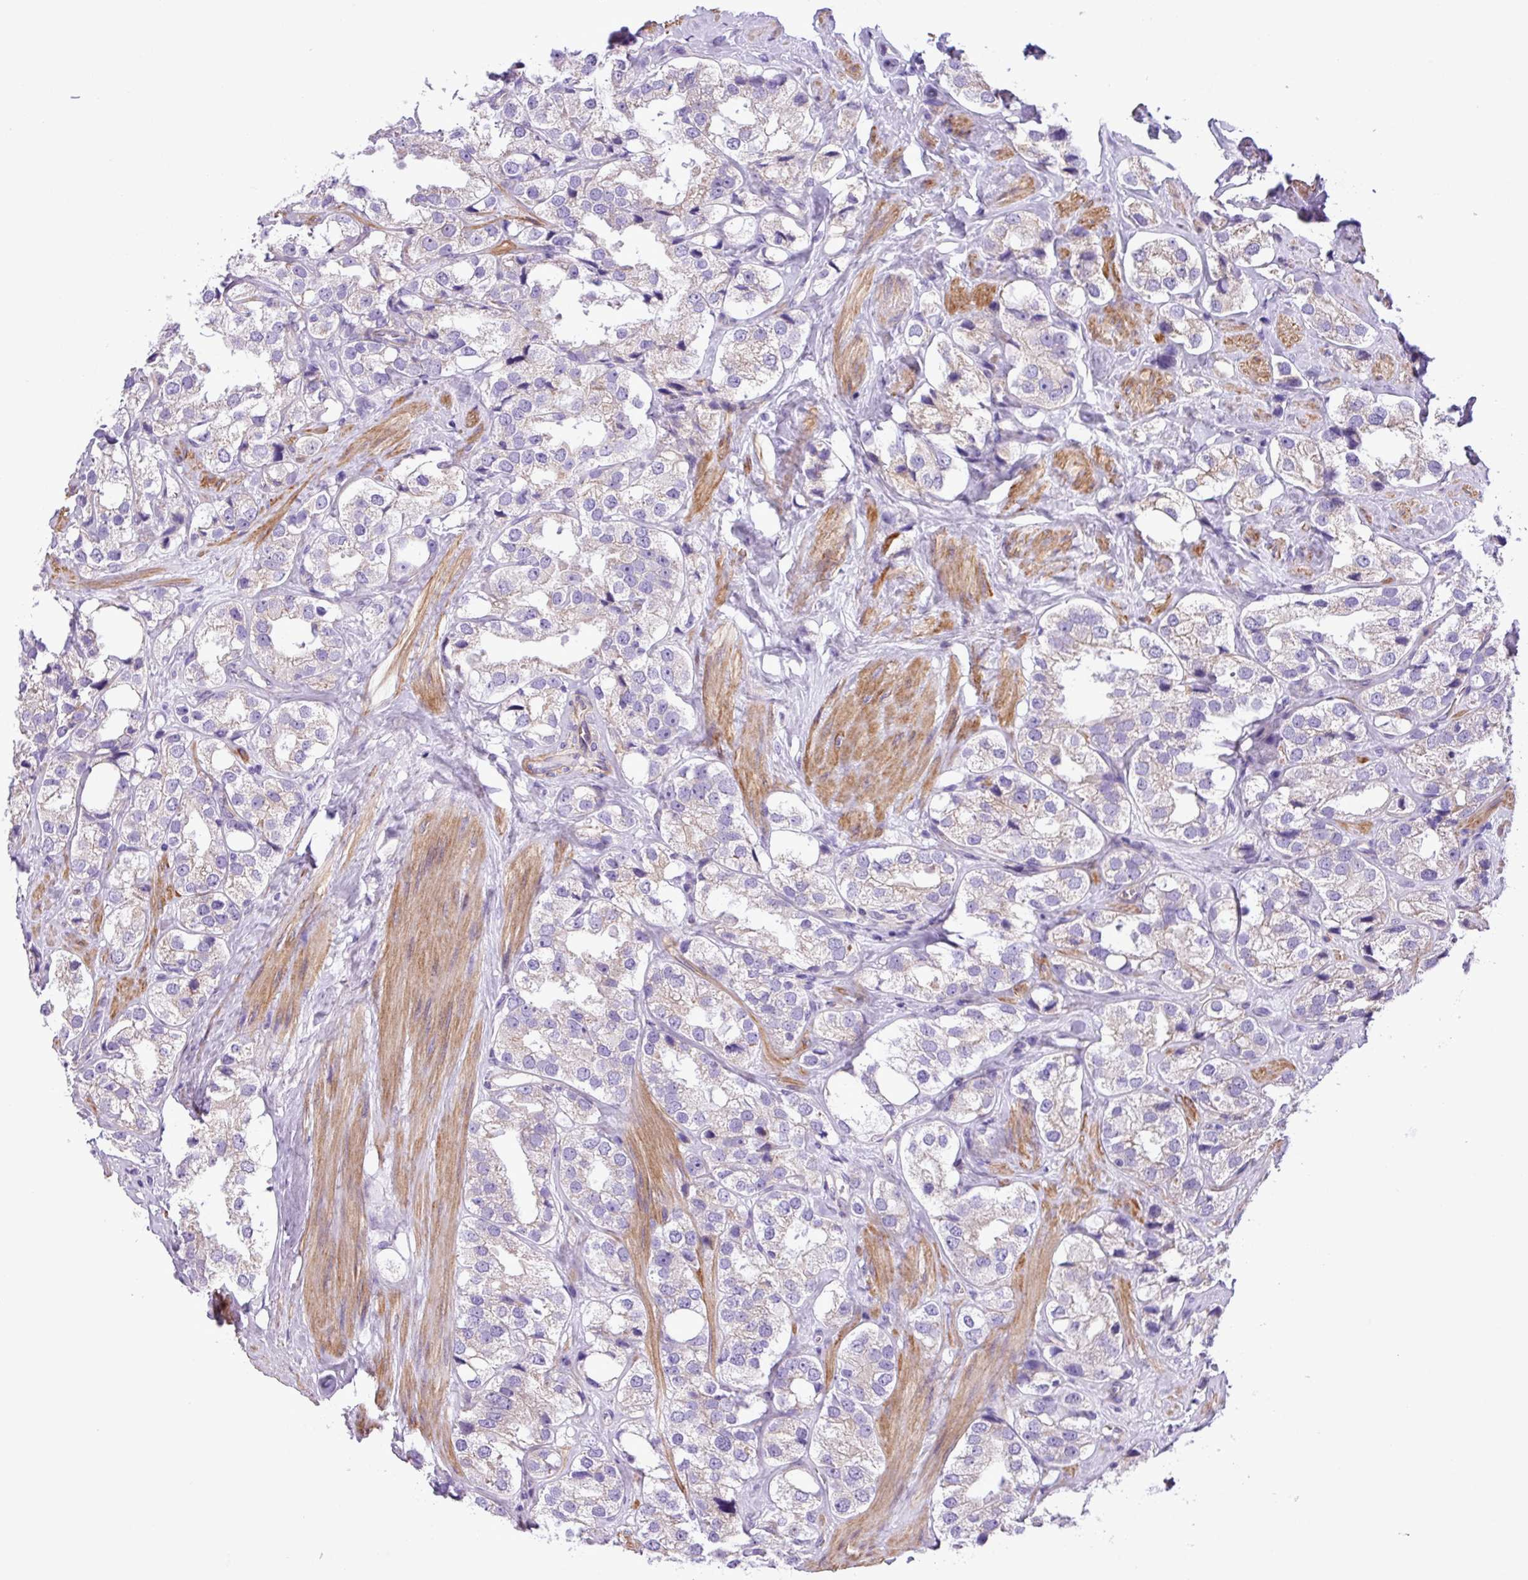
{"staining": {"intensity": "negative", "quantity": "none", "location": "none"}, "tissue": "prostate cancer", "cell_type": "Tumor cells", "image_type": "cancer", "snomed": [{"axis": "morphology", "description": "Adenocarcinoma, NOS"}, {"axis": "topography", "description": "Prostate"}], "caption": "Micrograph shows no protein positivity in tumor cells of prostate cancer (adenocarcinoma) tissue.", "gene": "C11orf91", "patient": {"sex": "male", "age": 79}}